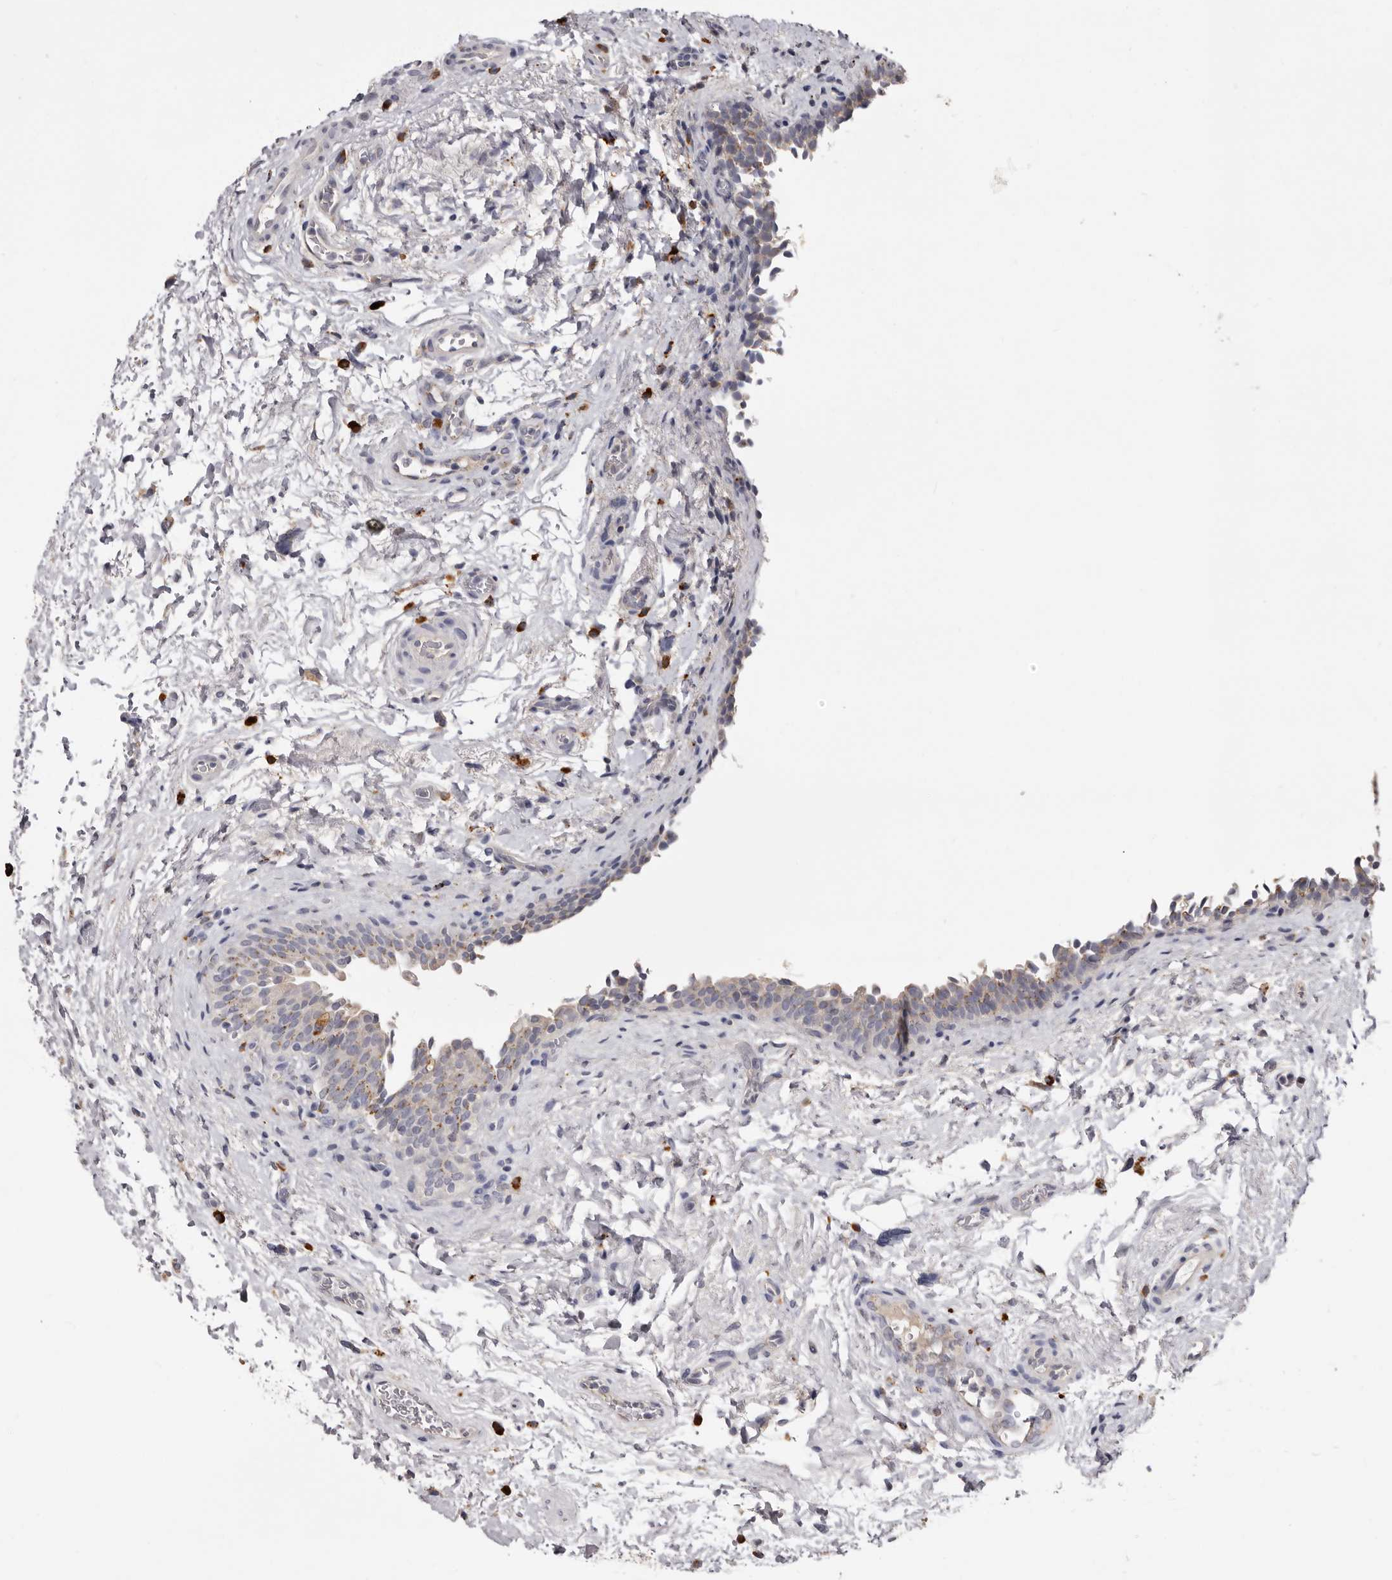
{"staining": {"intensity": "weak", "quantity": "25%-75%", "location": "cytoplasmic/membranous"}, "tissue": "urinary bladder", "cell_type": "Urothelial cells", "image_type": "normal", "snomed": [{"axis": "morphology", "description": "Normal tissue, NOS"}, {"axis": "topography", "description": "Urinary bladder"}], "caption": "This histopathology image displays benign urinary bladder stained with immunohistochemistry (IHC) to label a protein in brown. The cytoplasmic/membranous of urothelial cells show weak positivity for the protein. Nuclei are counter-stained blue.", "gene": "DAP", "patient": {"sex": "male", "age": 83}}